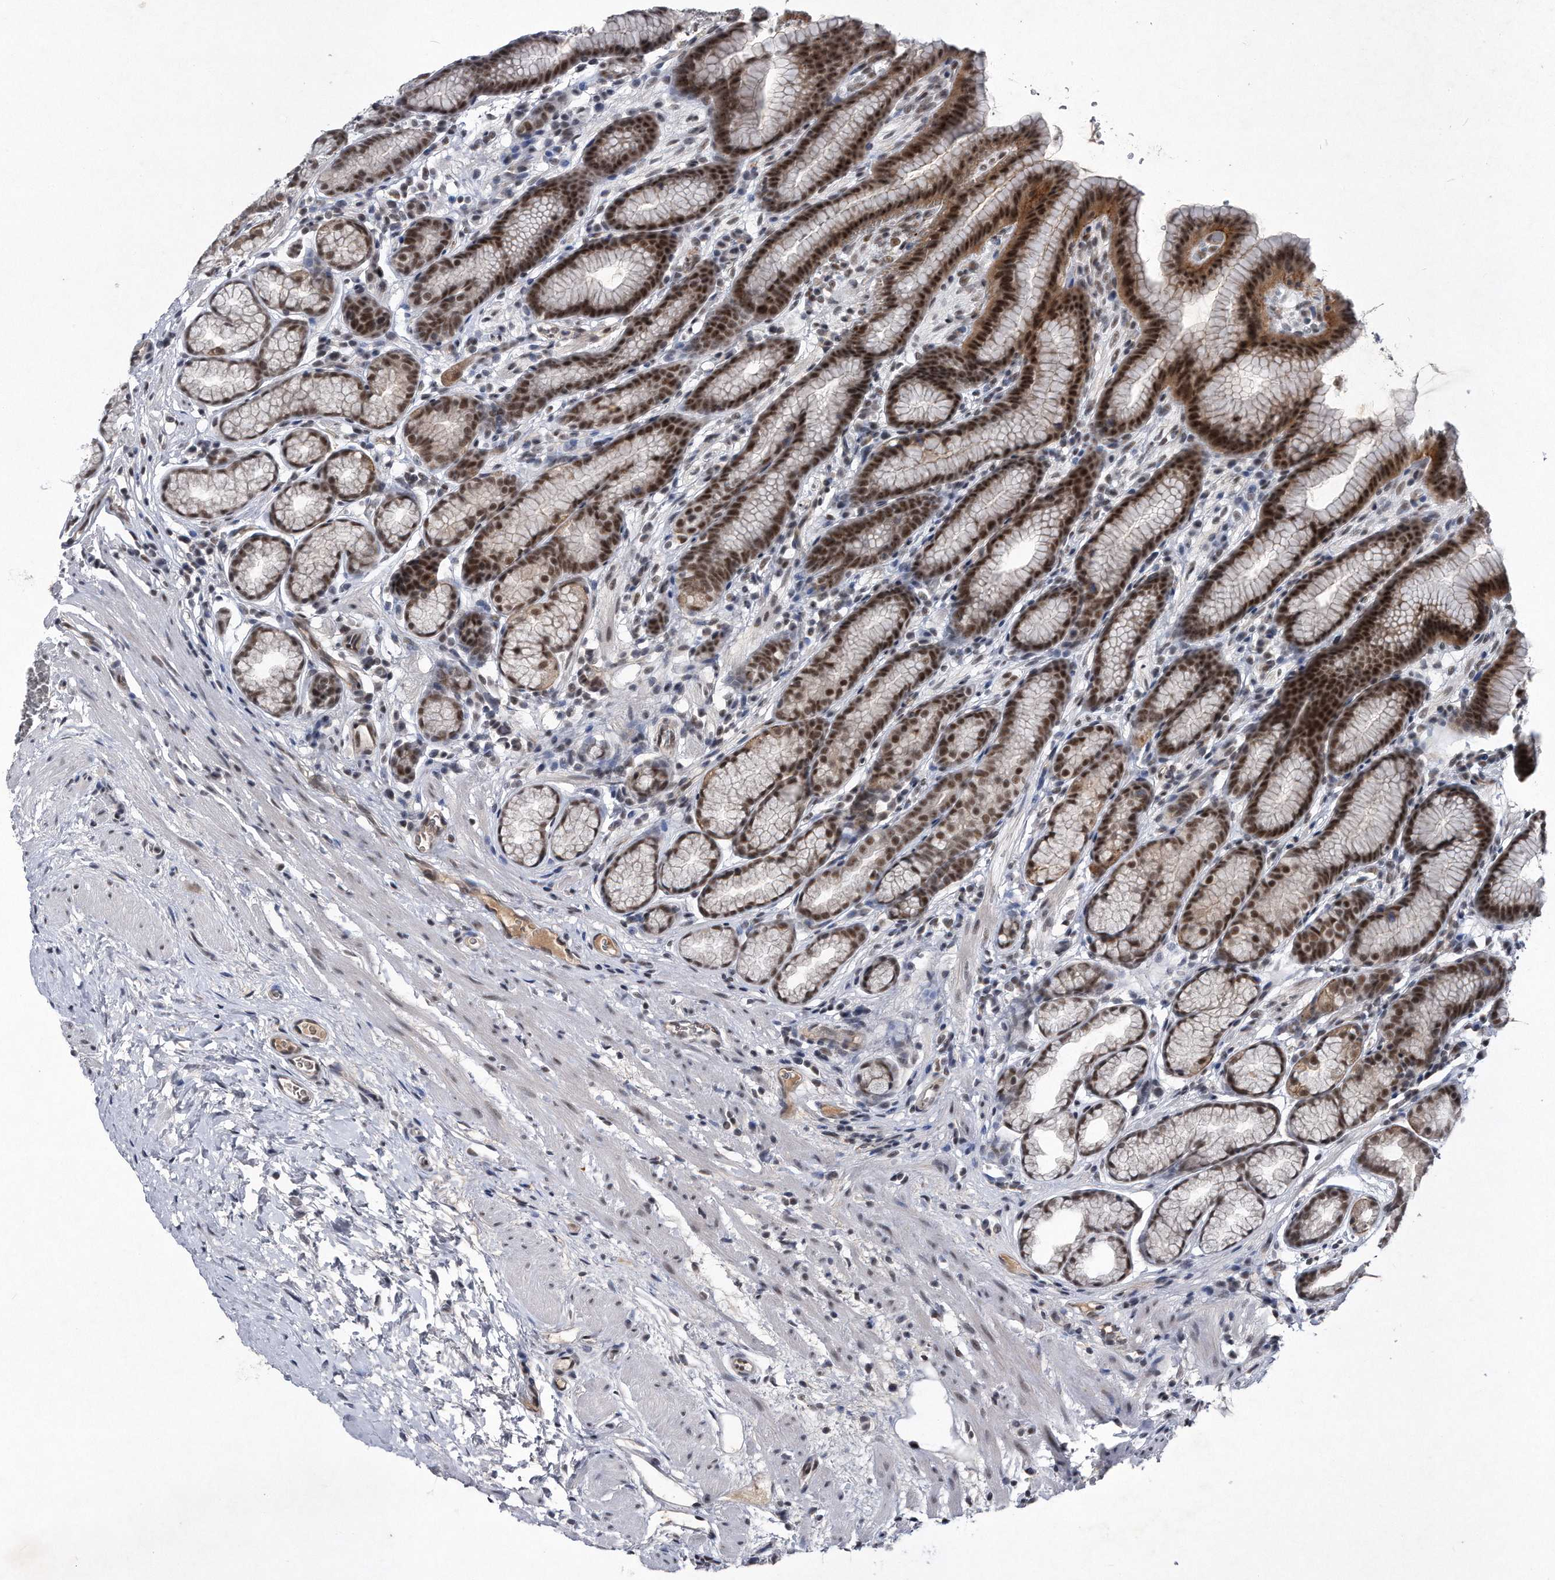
{"staining": {"intensity": "strong", "quantity": "25%-75%", "location": "cytoplasmic/membranous,nuclear"}, "tissue": "stomach", "cell_type": "Glandular cells", "image_type": "normal", "snomed": [{"axis": "morphology", "description": "Normal tissue, NOS"}, {"axis": "topography", "description": "Stomach"}], "caption": "Normal stomach was stained to show a protein in brown. There is high levels of strong cytoplasmic/membranous,nuclear expression in approximately 25%-75% of glandular cells. (IHC, brightfield microscopy, high magnification).", "gene": "VIRMA", "patient": {"sex": "male", "age": 42}}